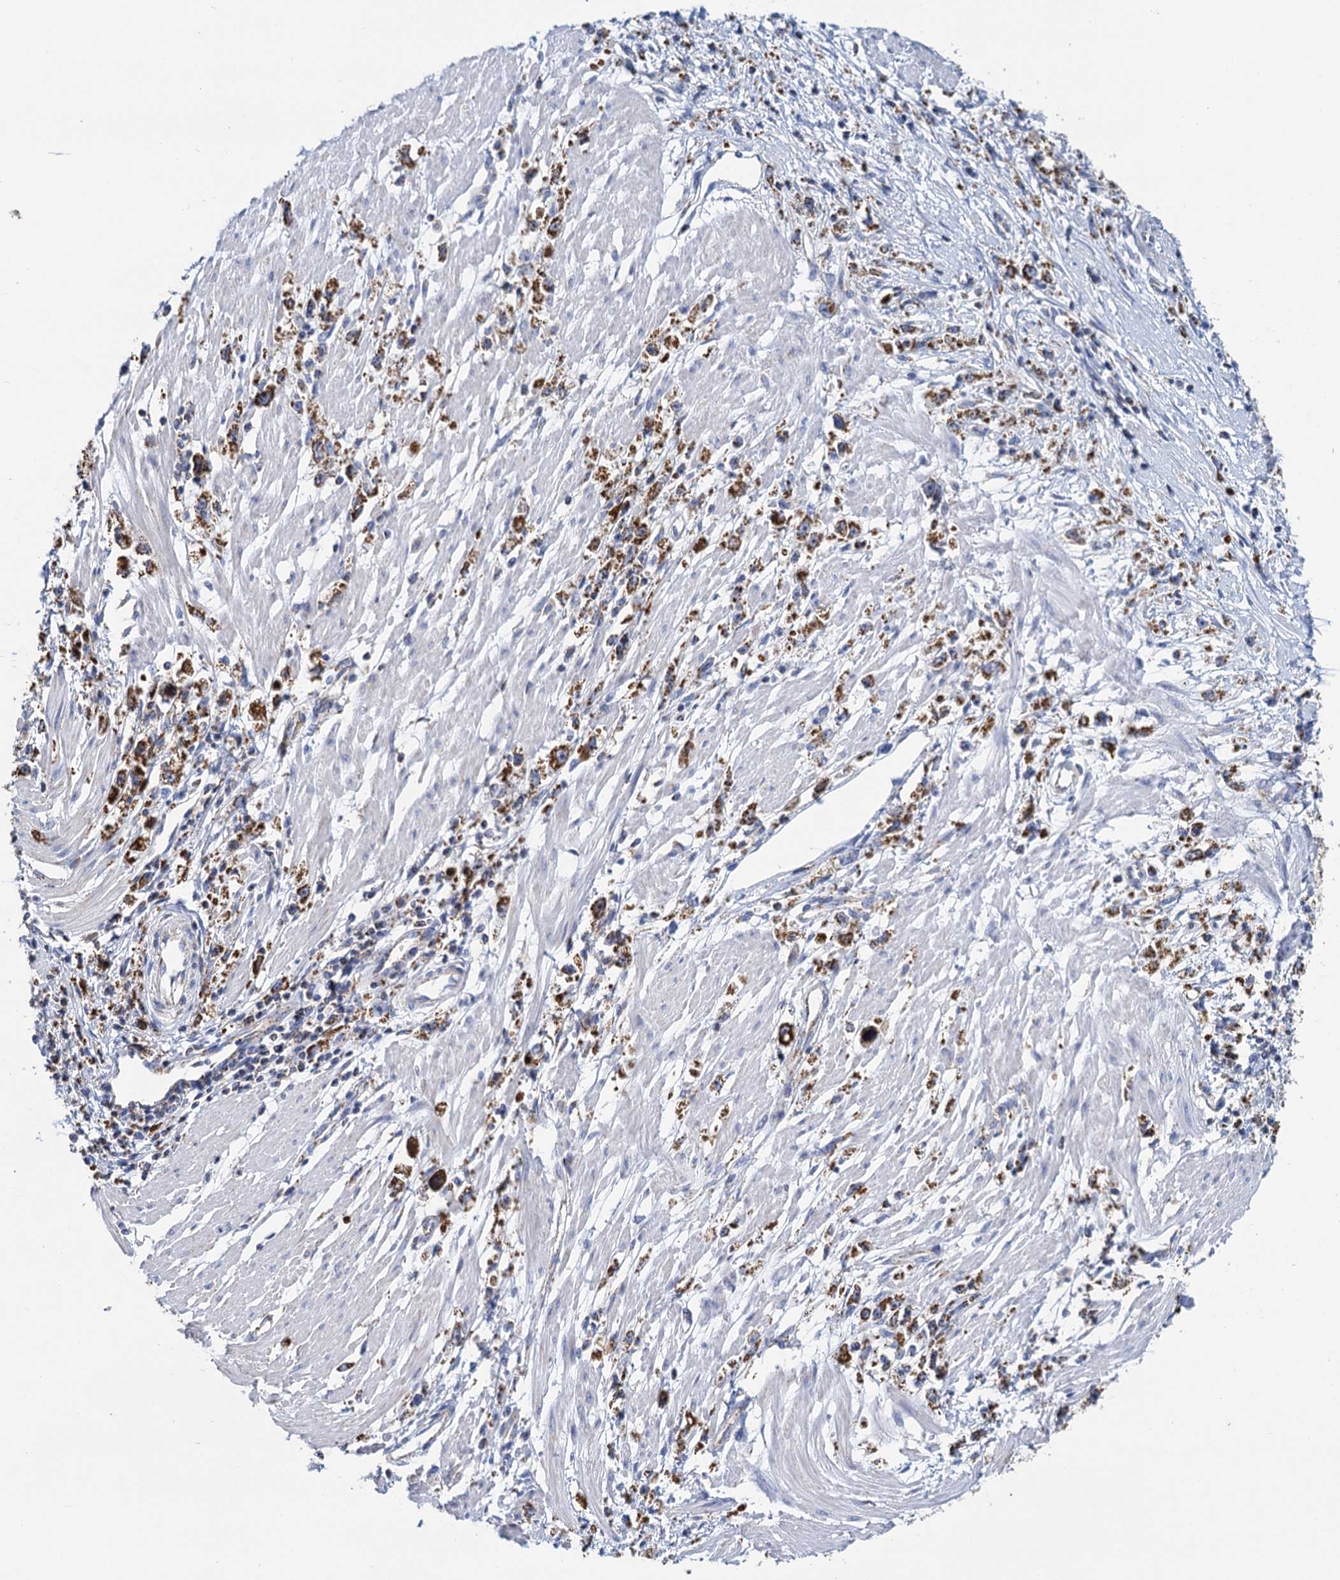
{"staining": {"intensity": "strong", "quantity": ">75%", "location": "cytoplasmic/membranous"}, "tissue": "stomach cancer", "cell_type": "Tumor cells", "image_type": "cancer", "snomed": [{"axis": "morphology", "description": "Adenocarcinoma, NOS"}, {"axis": "topography", "description": "Stomach"}], "caption": "Immunohistochemical staining of human stomach cancer (adenocarcinoma) exhibits high levels of strong cytoplasmic/membranous expression in about >75% of tumor cells. (brown staining indicates protein expression, while blue staining denotes nuclei).", "gene": "CCP110", "patient": {"sex": "female", "age": 59}}